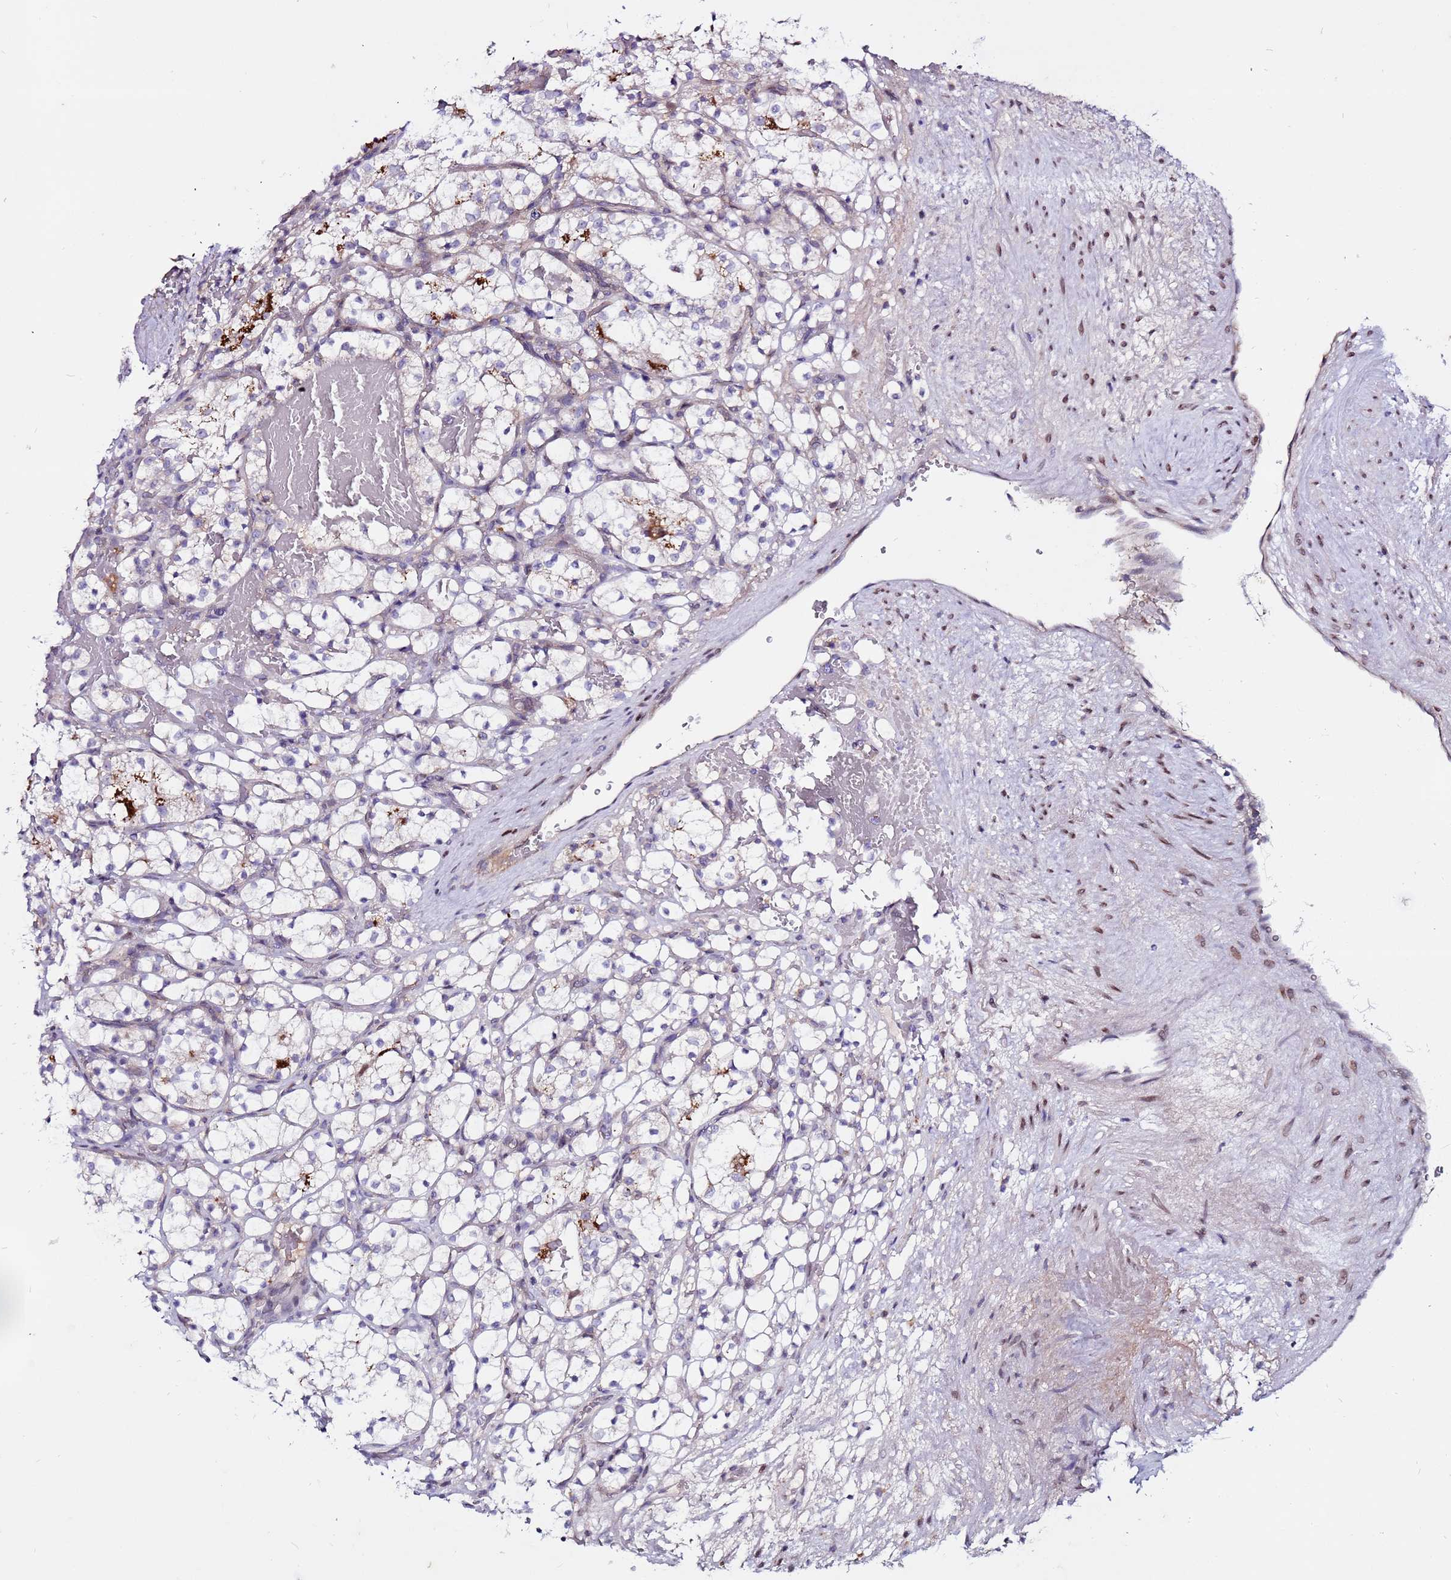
{"staining": {"intensity": "negative", "quantity": "none", "location": "none"}, "tissue": "renal cancer", "cell_type": "Tumor cells", "image_type": "cancer", "snomed": [{"axis": "morphology", "description": "Adenocarcinoma, NOS"}, {"axis": "topography", "description": "Kidney"}], "caption": "Tumor cells show no significant positivity in renal cancer (adenocarcinoma).", "gene": "CCDC71", "patient": {"sex": "female", "age": 69}}